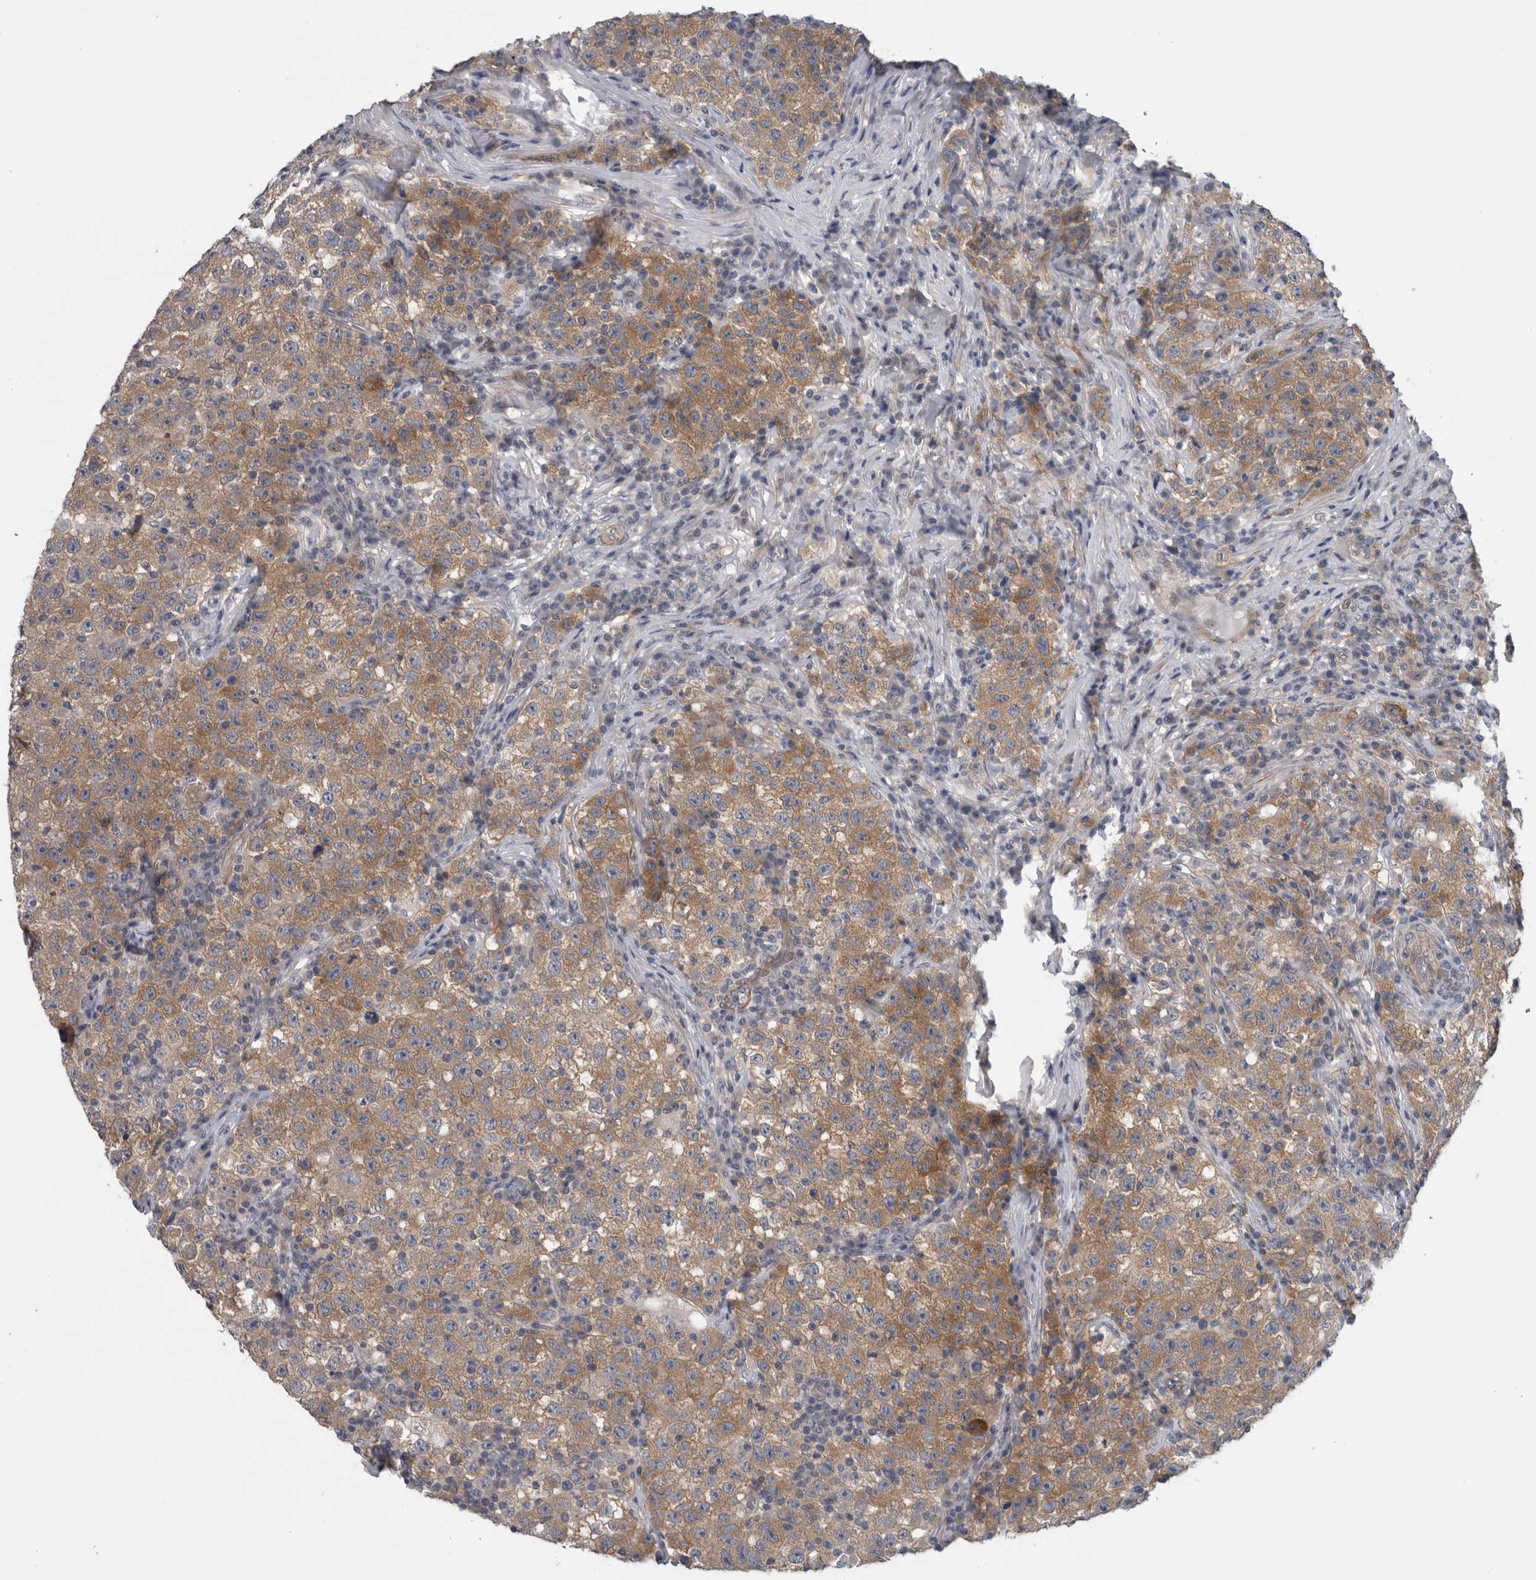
{"staining": {"intensity": "moderate", "quantity": ">75%", "location": "cytoplasmic/membranous"}, "tissue": "testis cancer", "cell_type": "Tumor cells", "image_type": "cancer", "snomed": [{"axis": "morphology", "description": "Seminoma, NOS"}, {"axis": "topography", "description": "Testis"}], "caption": "Immunohistochemical staining of testis seminoma shows moderate cytoplasmic/membranous protein positivity in approximately >75% of tumor cells.", "gene": "NAPRT", "patient": {"sex": "male", "age": 22}}